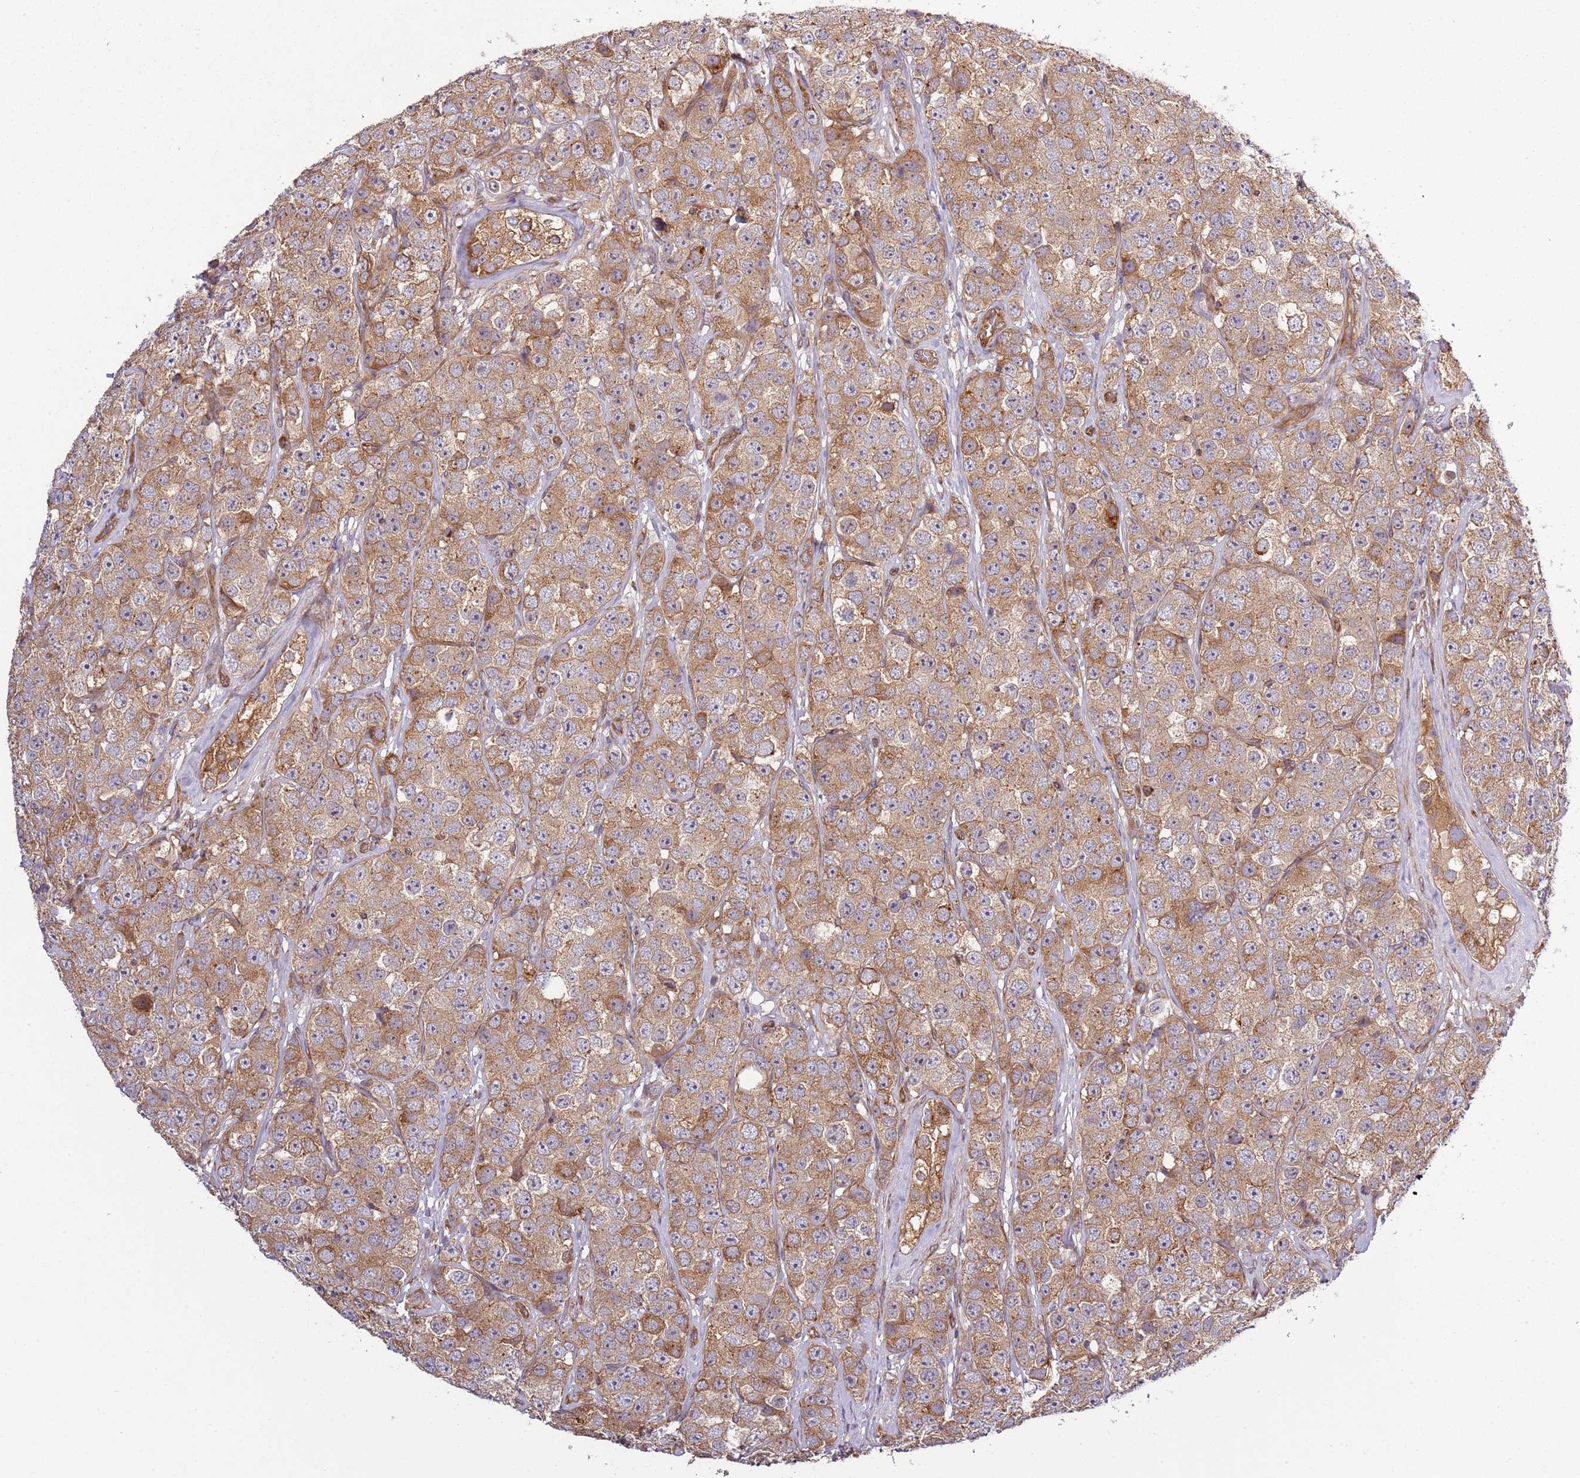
{"staining": {"intensity": "moderate", "quantity": ">75%", "location": "cytoplasmic/membranous"}, "tissue": "testis cancer", "cell_type": "Tumor cells", "image_type": "cancer", "snomed": [{"axis": "morphology", "description": "Seminoma, NOS"}, {"axis": "topography", "description": "Testis"}], "caption": "Immunohistochemistry staining of testis seminoma, which exhibits medium levels of moderate cytoplasmic/membranous expression in about >75% of tumor cells indicating moderate cytoplasmic/membranous protein expression. The staining was performed using DAB (brown) for protein detection and nuclei were counterstained in hematoxylin (blue).", "gene": "GNL1", "patient": {"sex": "male", "age": 28}}